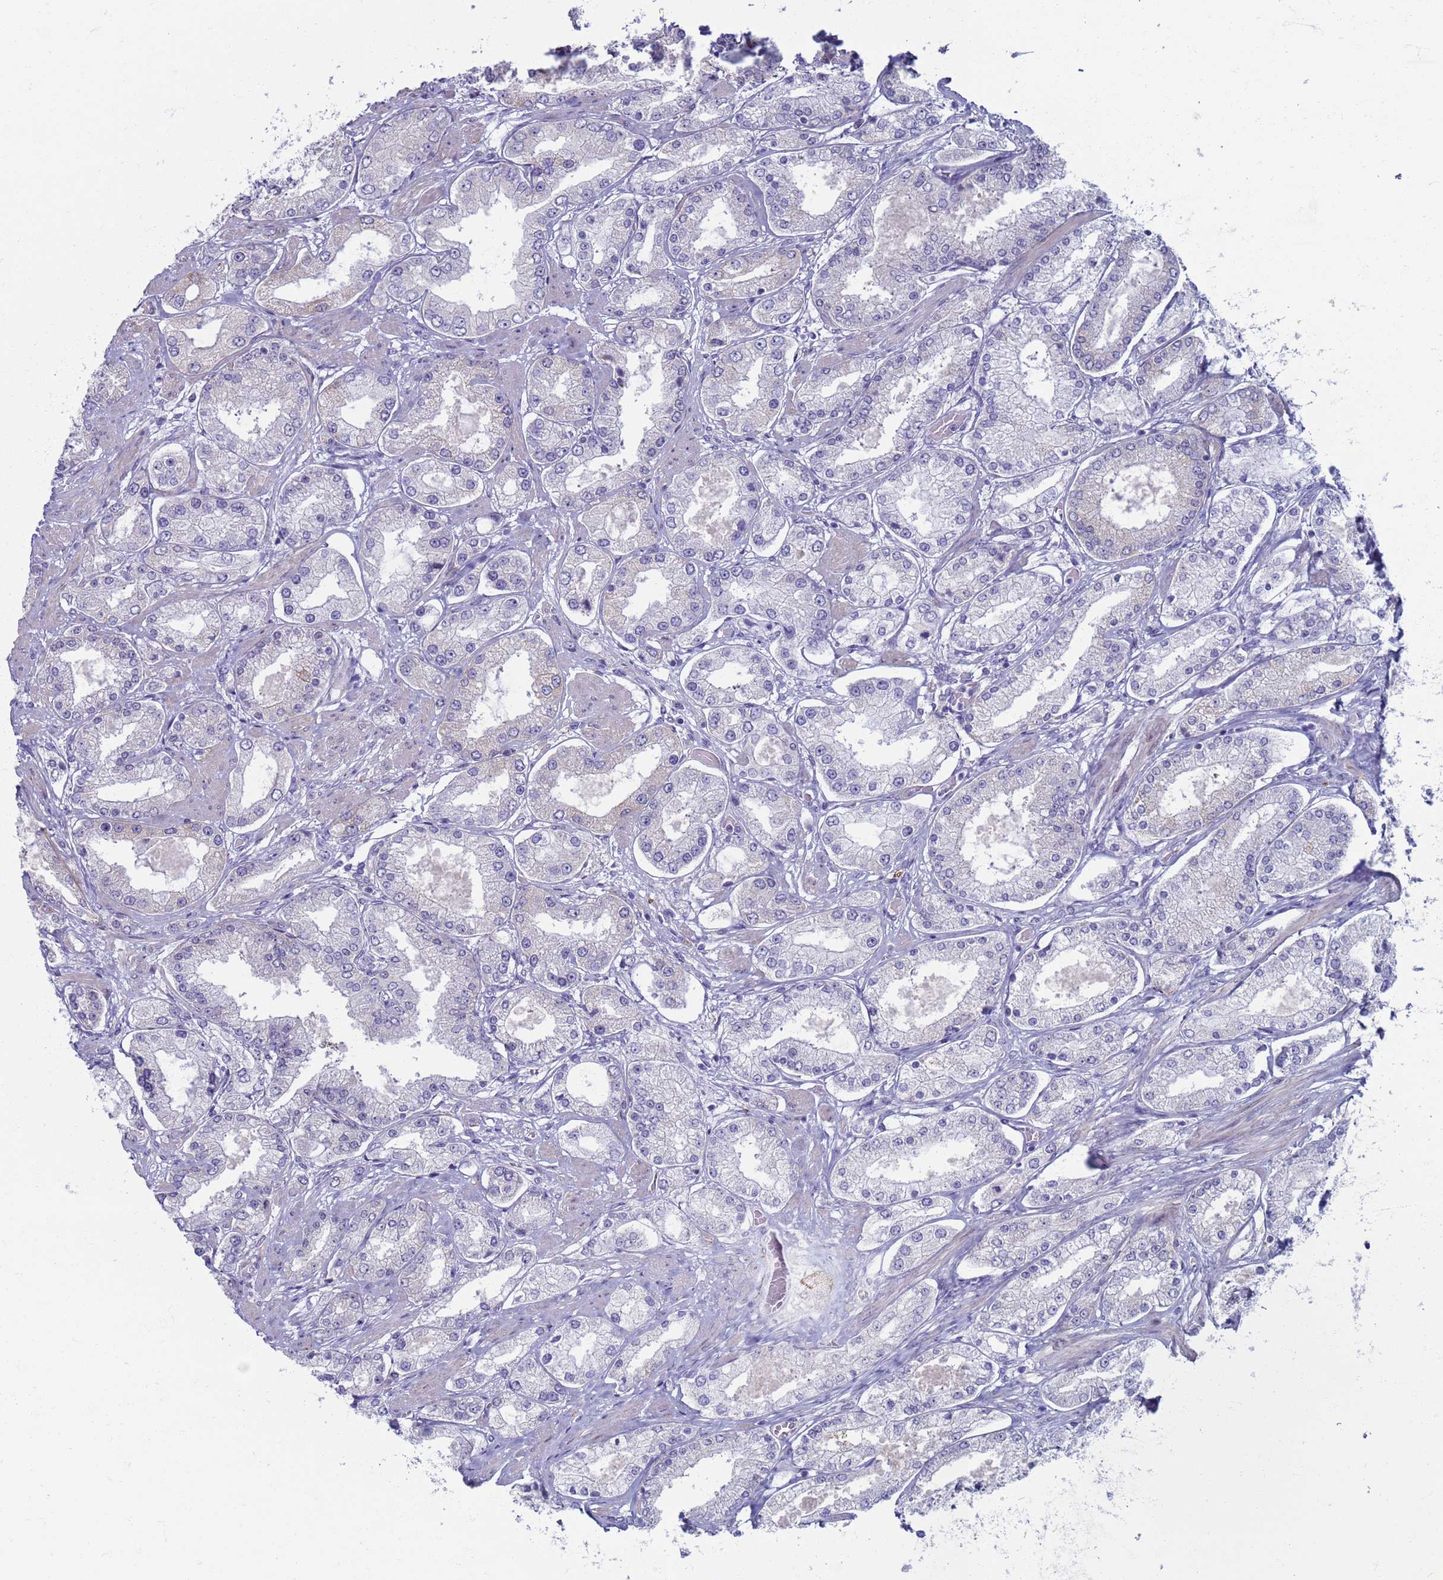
{"staining": {"intensity": "negative", "quantity": "none", "location": "none"}, "tissue": "prostate cancer", "cell_type": "Tumor cells", "image_type": "cancer", "snomed": [{"axis": "morphology", "description": "Adenocarcinoma, High grade"}, {"axis": "topography", "description": "Prostate"}], "caption": "A photomicrograph of human prostate adenocarcinoma (high-grade) is negative for staining in tumor cells.", "gene": "CLCA2", "patient": {"sex": "male", "age": 69}}